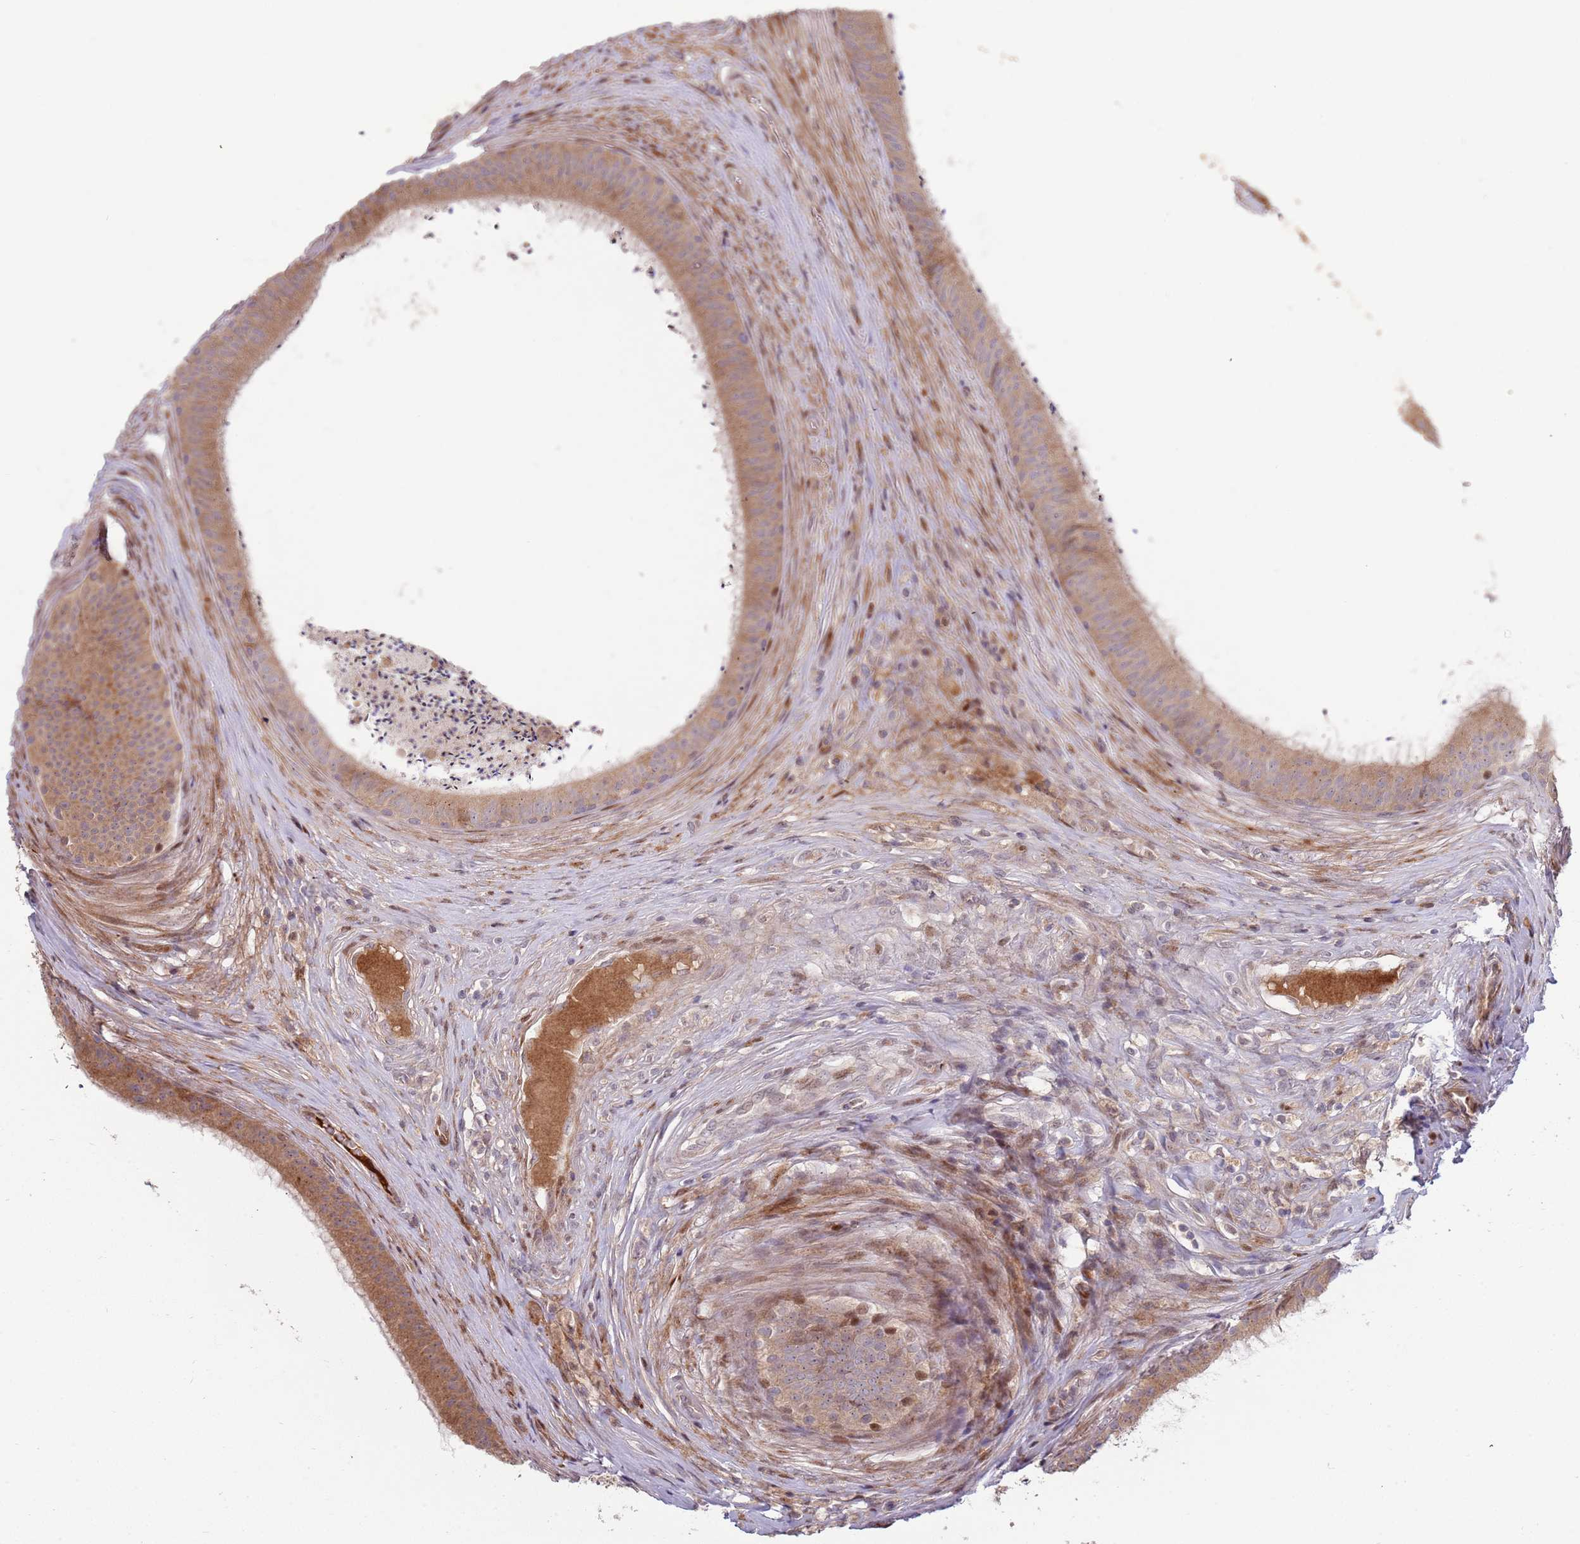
{"staining": {"intensity": "moderate", "quantity": "25%-75%", "location": "cytoplasmic/membranous"}, "tissue": "epididymis", "cell_type": "Glandular cells", "image_type": "normal", "snomed": [{"axis": "morphology", "description": "Normal tissue, NOS"}, {"axis": "topography", "description": "Testis"}, {"axis": "topography", "description": "Epididymis"}], "caption": "Immunohistochemical staining of normal epididymis exhibits moderate cytoplasmic/membranous protein expression in approximately 25%-75% of glandular cells. (DAB IHC, brown staining for protein, blue staining for nuclei).", "gene": "SYNDIG1L", "patient": {"sex": "male", "age": 41}}